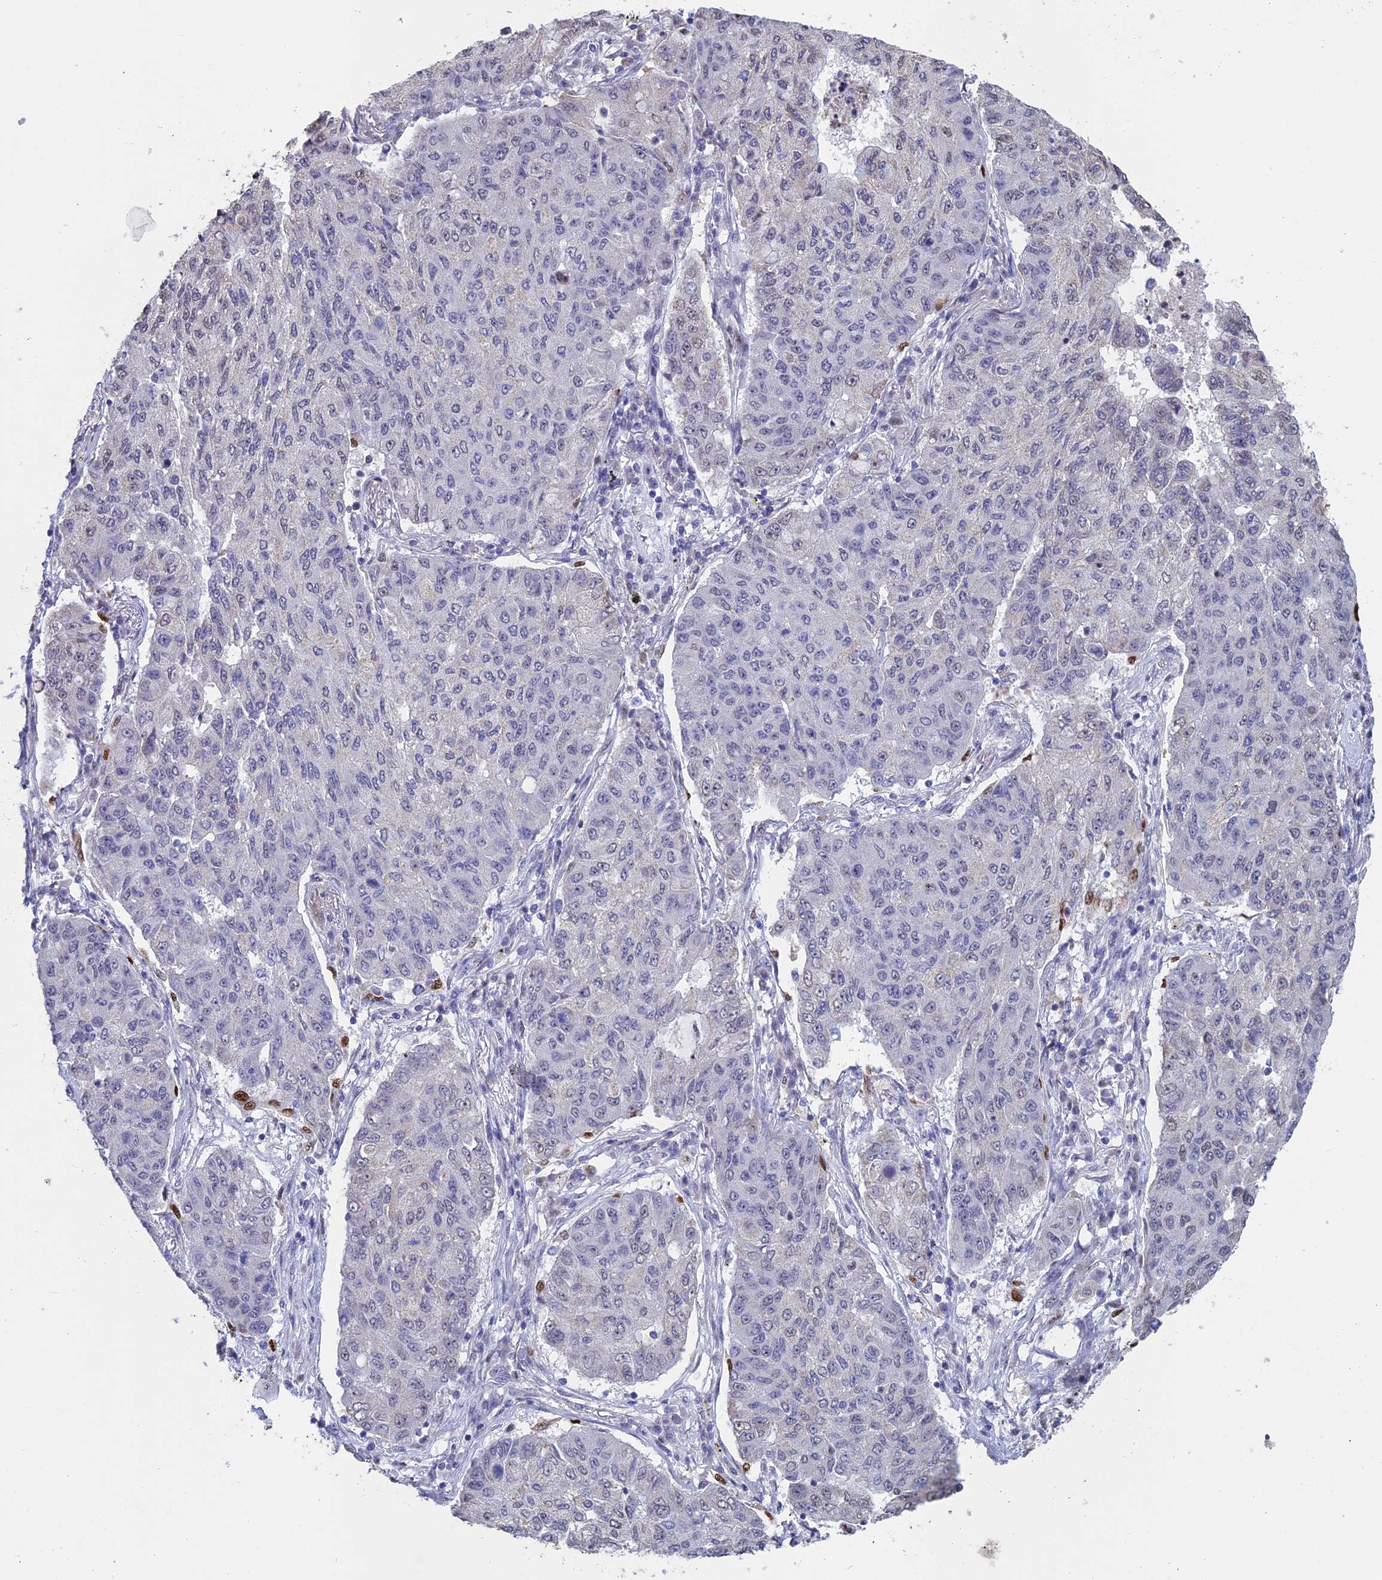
{"staining": {"intensity": "negative", "quantity": "none", "location": "none"}, "tissue": "lung cancer", "cell_type": "Tumor cells", "image_type": "cancer", "snomed": [{"axis": "morphology", "description": "Squamous cell carcinoma, NOS"}, {"axis": "topography", "description": "Lung"}], "caption": "This is an IHC histopathology image of human squamous cell carcinoma (lung). There is no expression in tumor cells.", "gene": "ACSS1", "patient": {"sex": "male", "age": 74}}